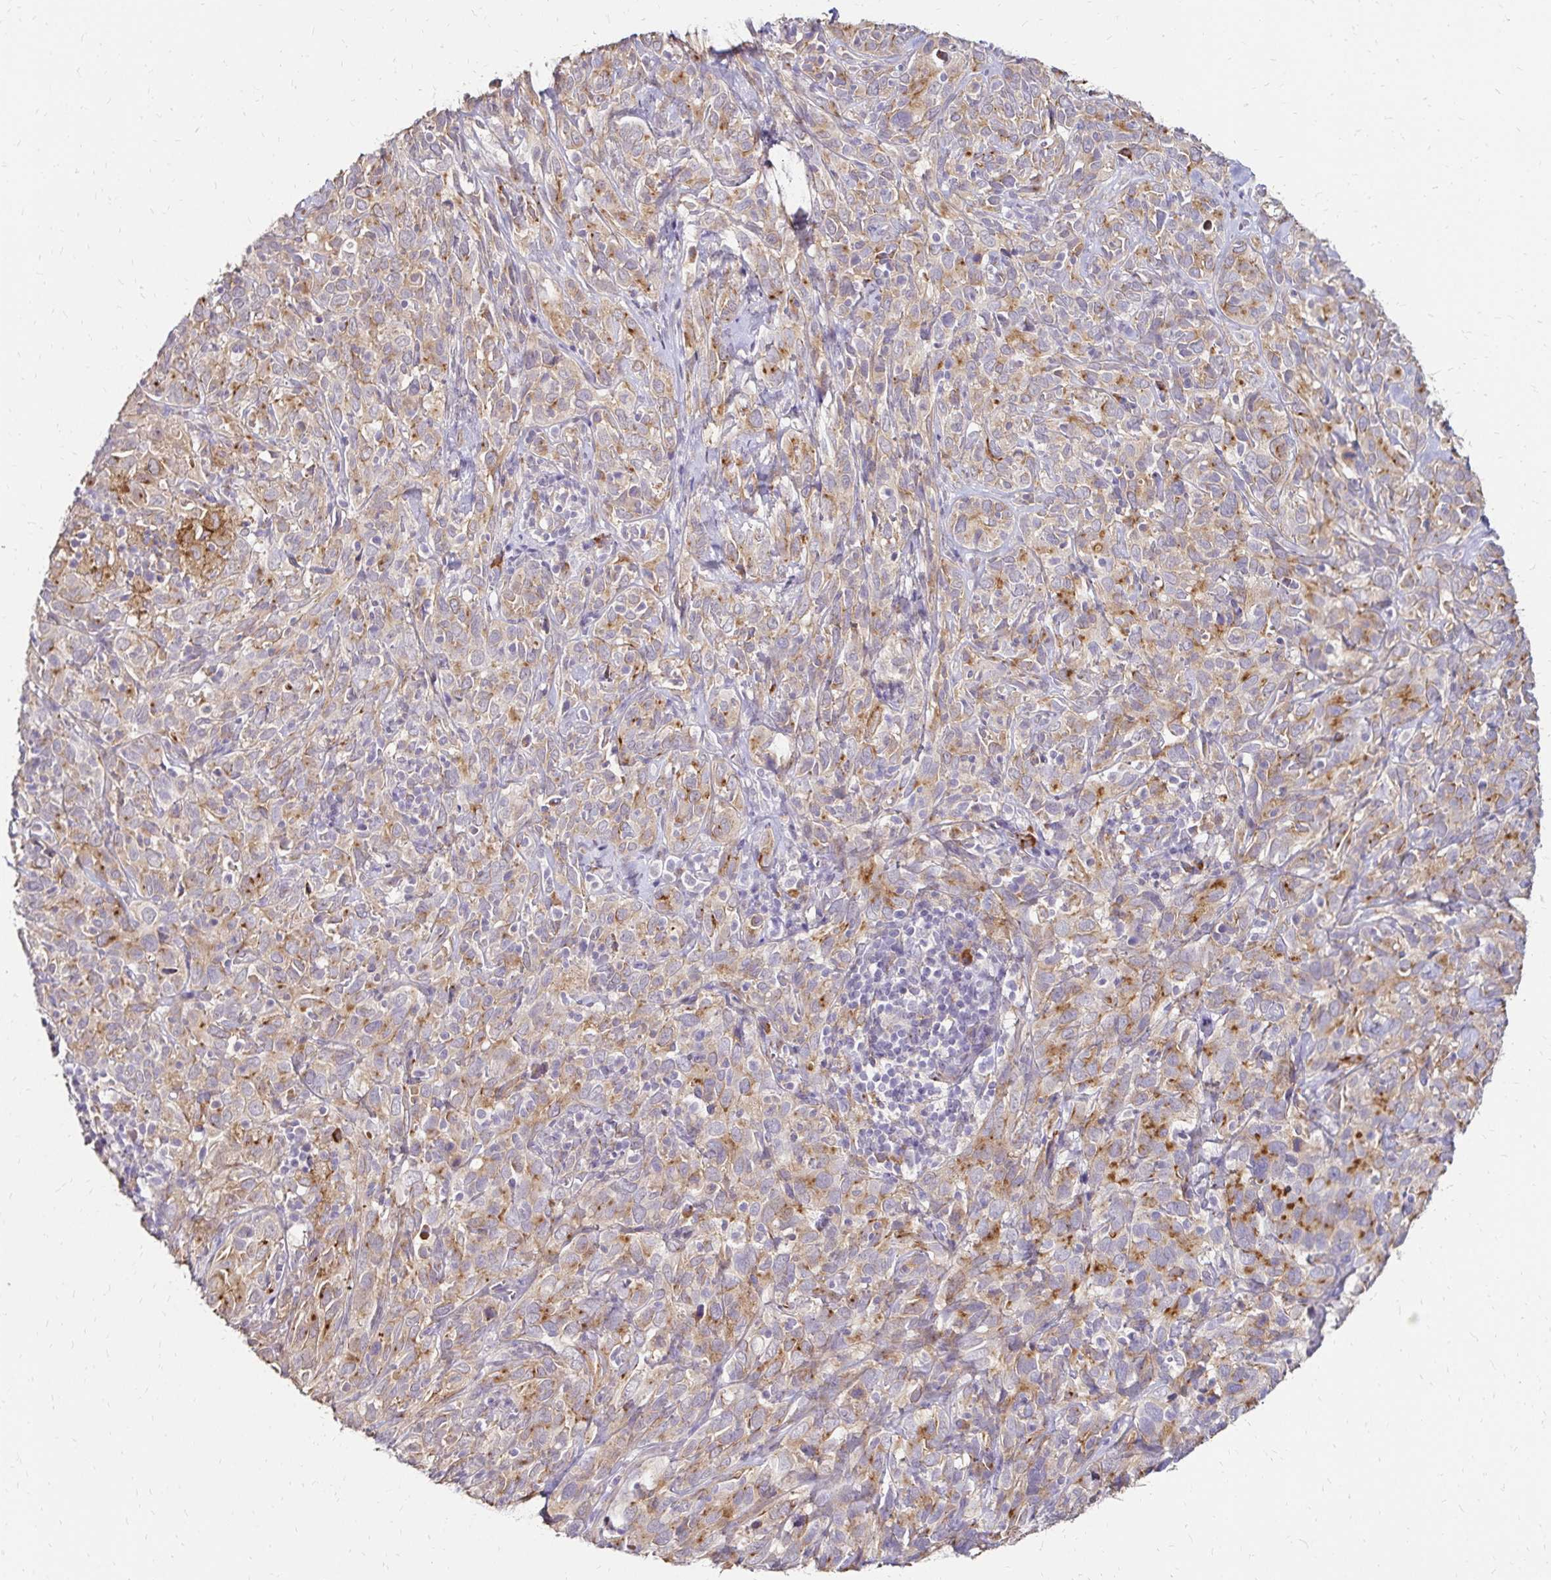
{"staining": {"intensity": "weak", "quantity": ">75%", "location": "cytoplasmic/membranous"}, "tissue": "cervical cancer", "cell_type": "Tumor cells", "image_type": "cancer", "snomed": [{"axis": "morphology", "description": "Normal tissue, NOS"}, {"axis": "morphology", "description": "Squamous cell carcinoma, NOS"}, {"axis": "topography", "description": "Cervix"}], "caption": "Immunohistochemical staining of human cervical squamous cell carcinoma shows weak cytoplasmic/membranous protein staining in approximately >75% of tumor cells. (IHC, brightfield microscopy, high magnification).", "gene": "PRIMA1", "patient": {"sex": "female", "age": 51}}